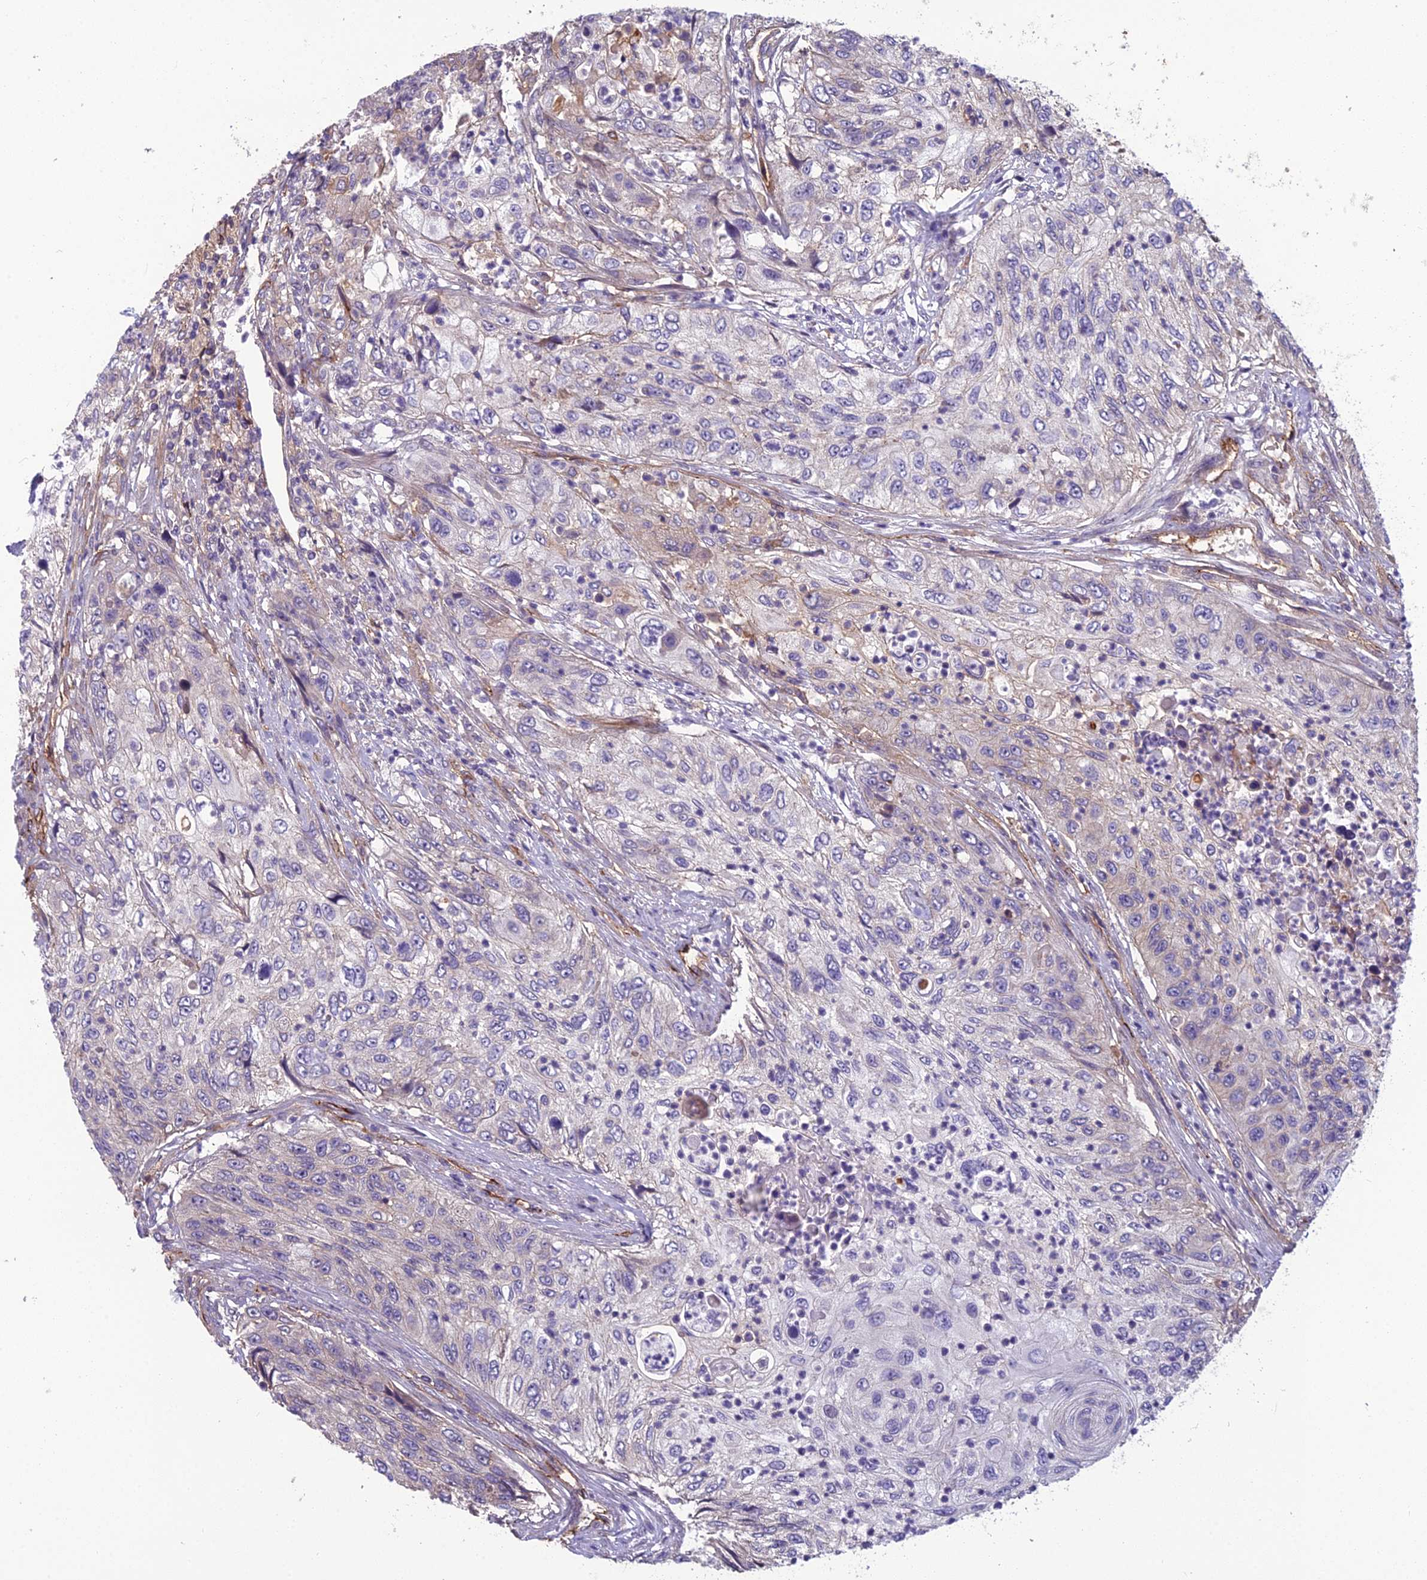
{"staining": {"intensity": "negative", "quantity": "none", "location": "none"}, "tissue": "urothelial cancer", "cell_type": "Tumor cells", "image_type": "cancer", "snomed": [{"axis": "morphology", "description": "Urothelial carcinoma, High grade"}, {"axis": "topography", "description": "Urinary bladder"}], "caption": "The micrograph reveals no significant positivity in tumor cells of urothelial carcinoma (high-grade).", "gene": "TSPAN15", "patient": {"sex": "female", "age": 60}}